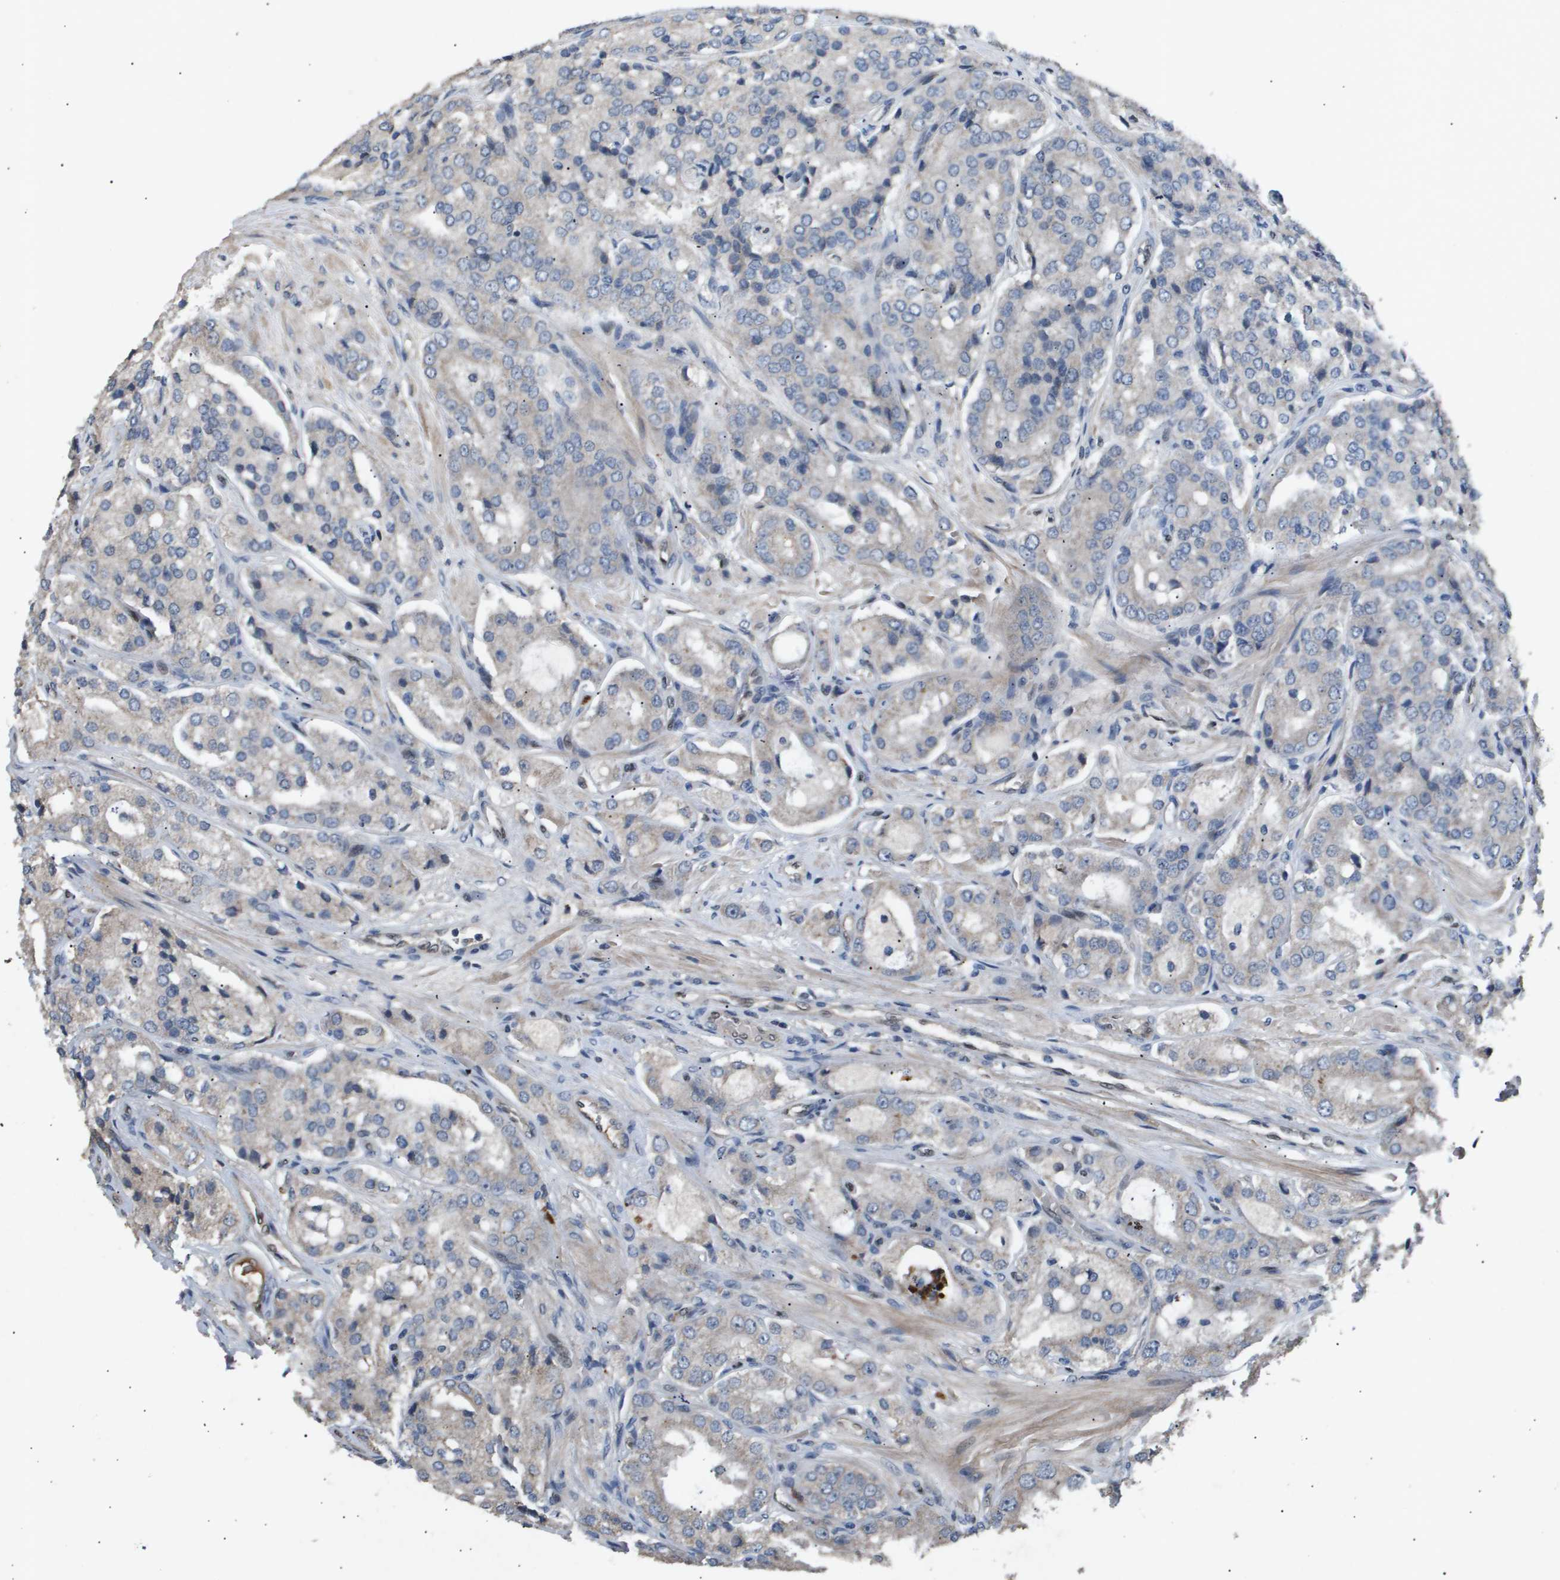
{"staining": {"intensity": "negative", "quantity": "none", "location": "none"}, "tissue": "prostate cancer", "cell_type": "Tumor cells", "image_type": "cancer", "snomed": [{"axis": "morphology", "description": "Adenocarcinoma, High grade"}, {"axis": "topography", "description": "Prostate"}], "caption": "High power microscopy histopathology image of an immunohistochemistry (IHC) image of prostate cancer, revealing no significant staining in tumor cells. The staining was performed using DAB (3,3'-diaminobenzidine) to visualize the protein expression in brown, while the nuclei were stained in blue with hematoxylin (Magnification: 20x).", "gene": "ERG", "patient": {"sex": "male", "age": 65}}